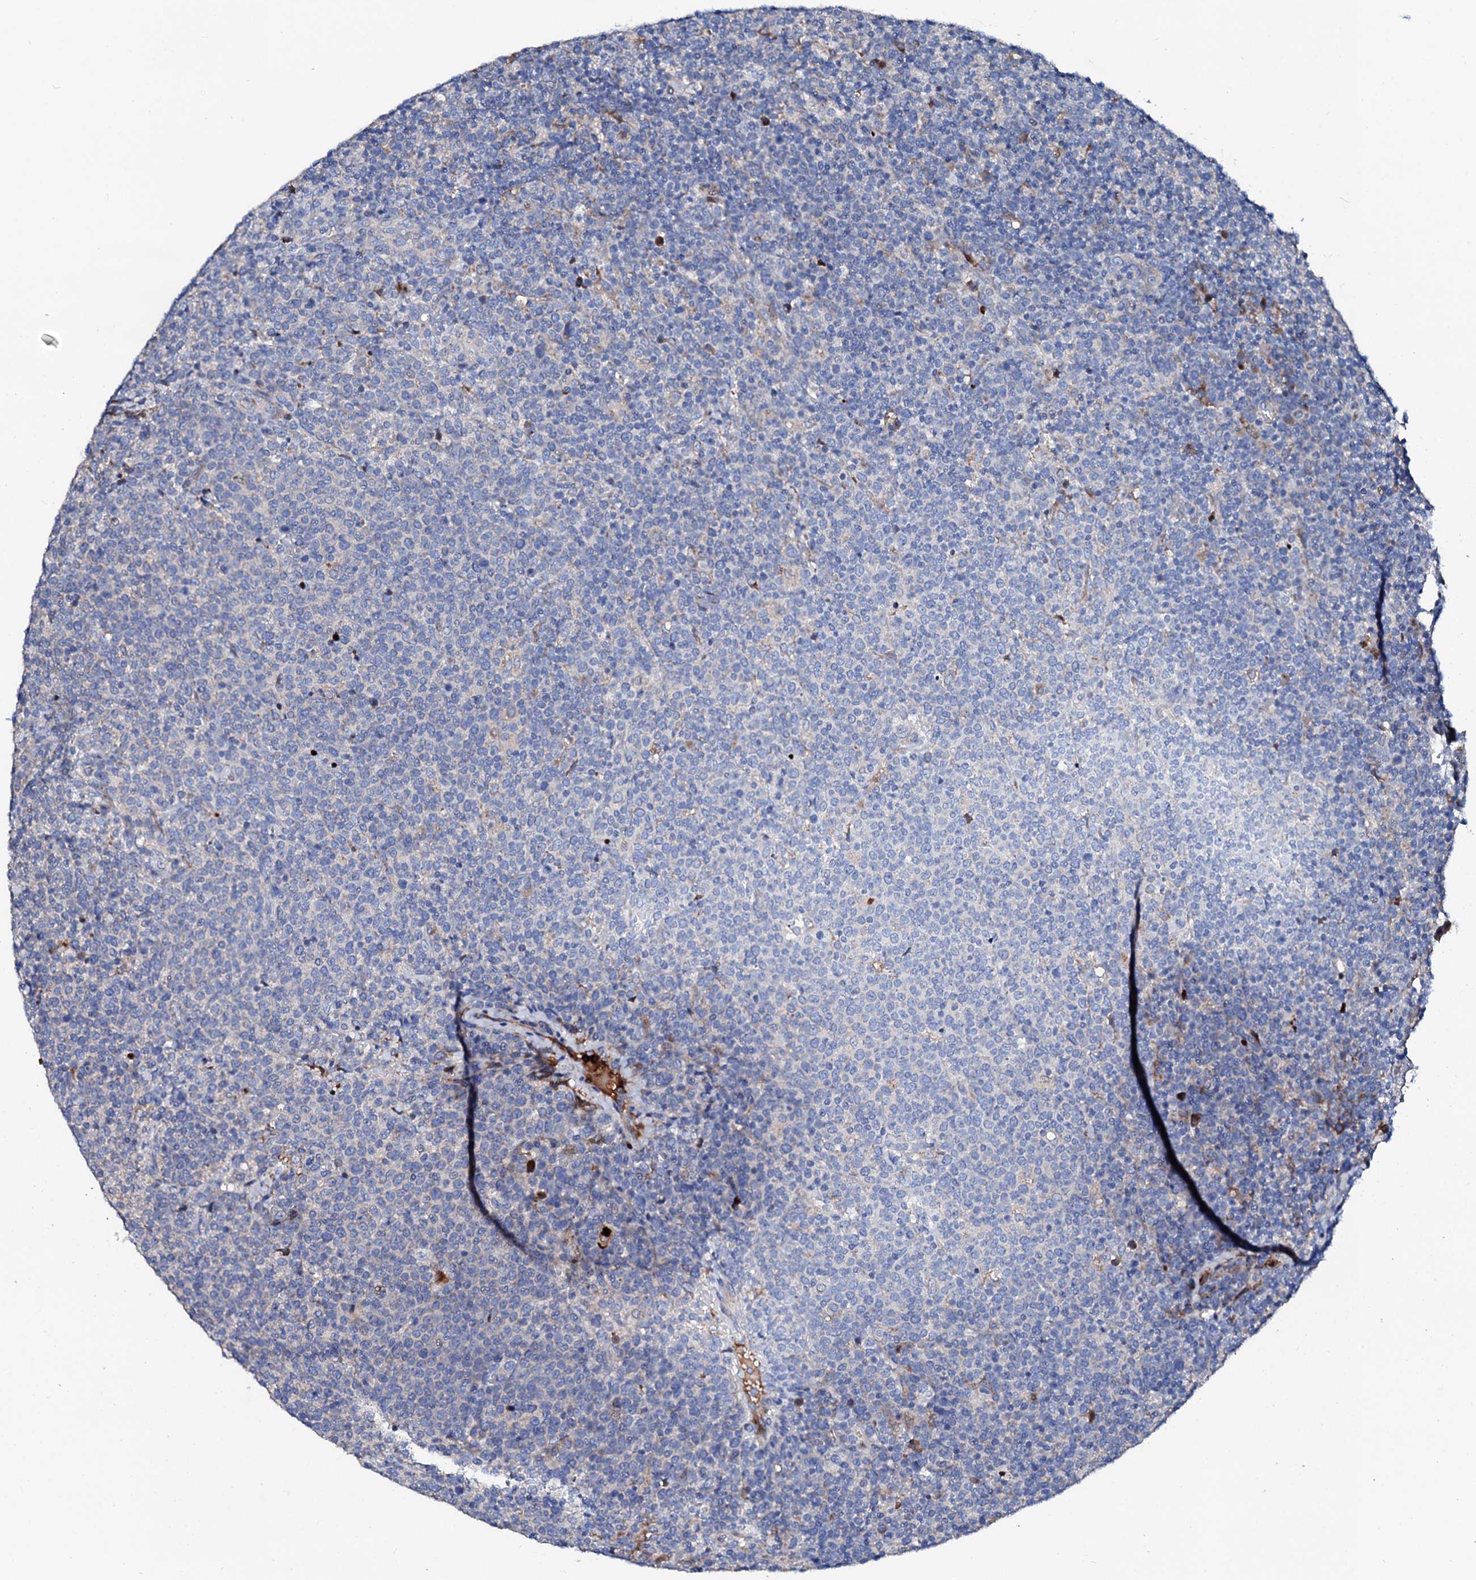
{"staining": {"intensity": "negative", "quantity": "none", "location": "none"}, "tissue": "lymphoma", "cell_type": "Tumor cells", "image_type": "cancer", "snomed": [{"axis": "morphology", "description": "Malignant lymphoma, non-Hodgkin's type, High grade"}, {"axis": "topography", "description": "Lymph node"}], "caption": "Immunohistochemistry of human malignant lymphoma, non-Hodgkin's type (high-grade) displays no expression in tumor cells.", "gene": "SLC10A7", "patient": {"sex": "male", "age": 61}}